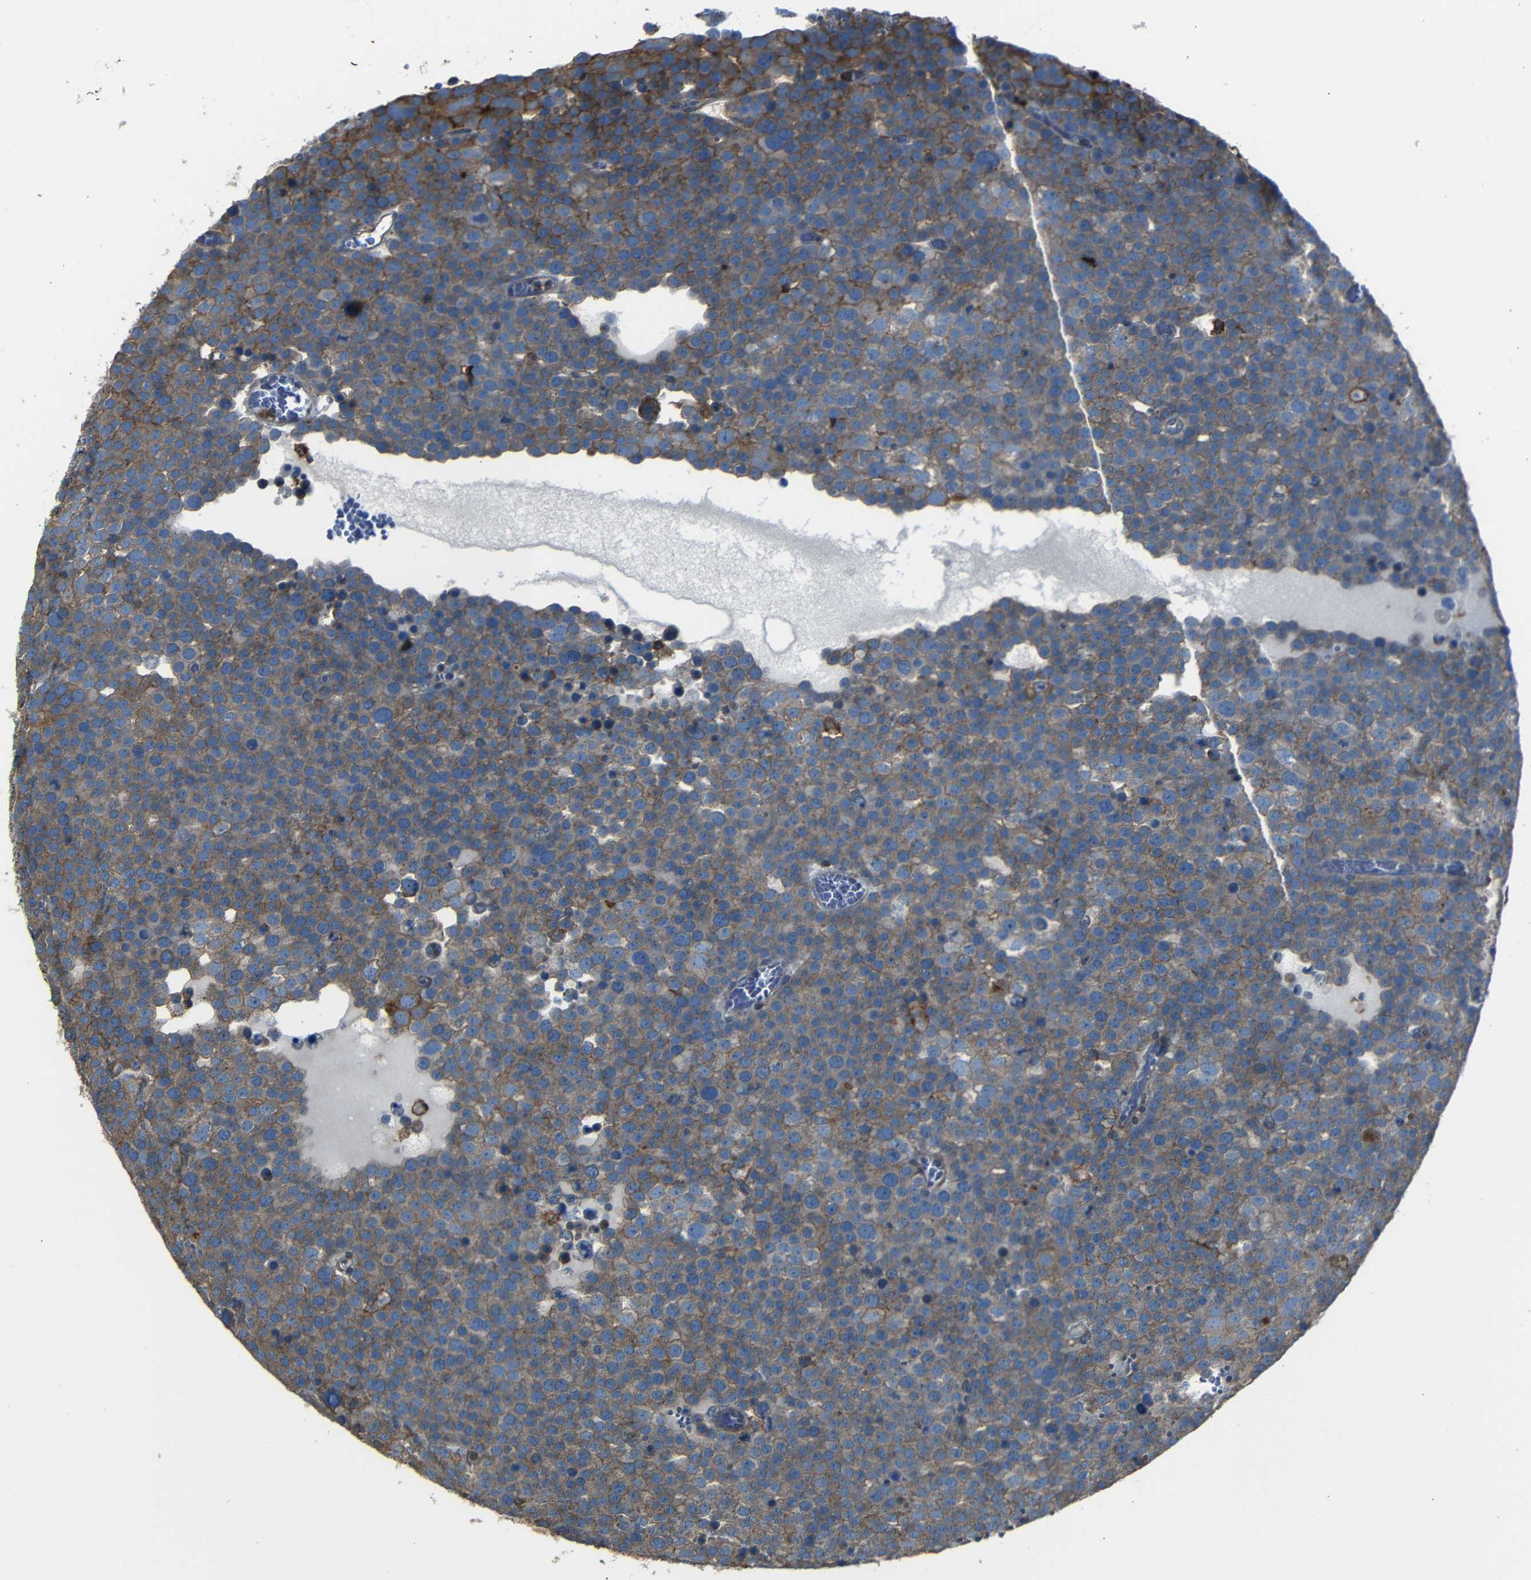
{"staining": {"intensity": "weak", "quantity": "25%-75%", "location": "cytoplasmic/membranous"}, "tissue": "testis cancer", "cell_type": "Tumor cells", "image_type": "cancer", "snomed": [{"axis": "morphology", "description": "Seminoma, NOS"}, {"axis": "topography", "description": "Testis"}], "caption": "Immunohistochemical staining of seminoma (testis) demonstrates low levels of weak cytoplasmic/membranous expression in approximately 25%-75% of tumor cells.", "gene": "ADGRE5", "patient": {"sex": "male", "age": 71}}